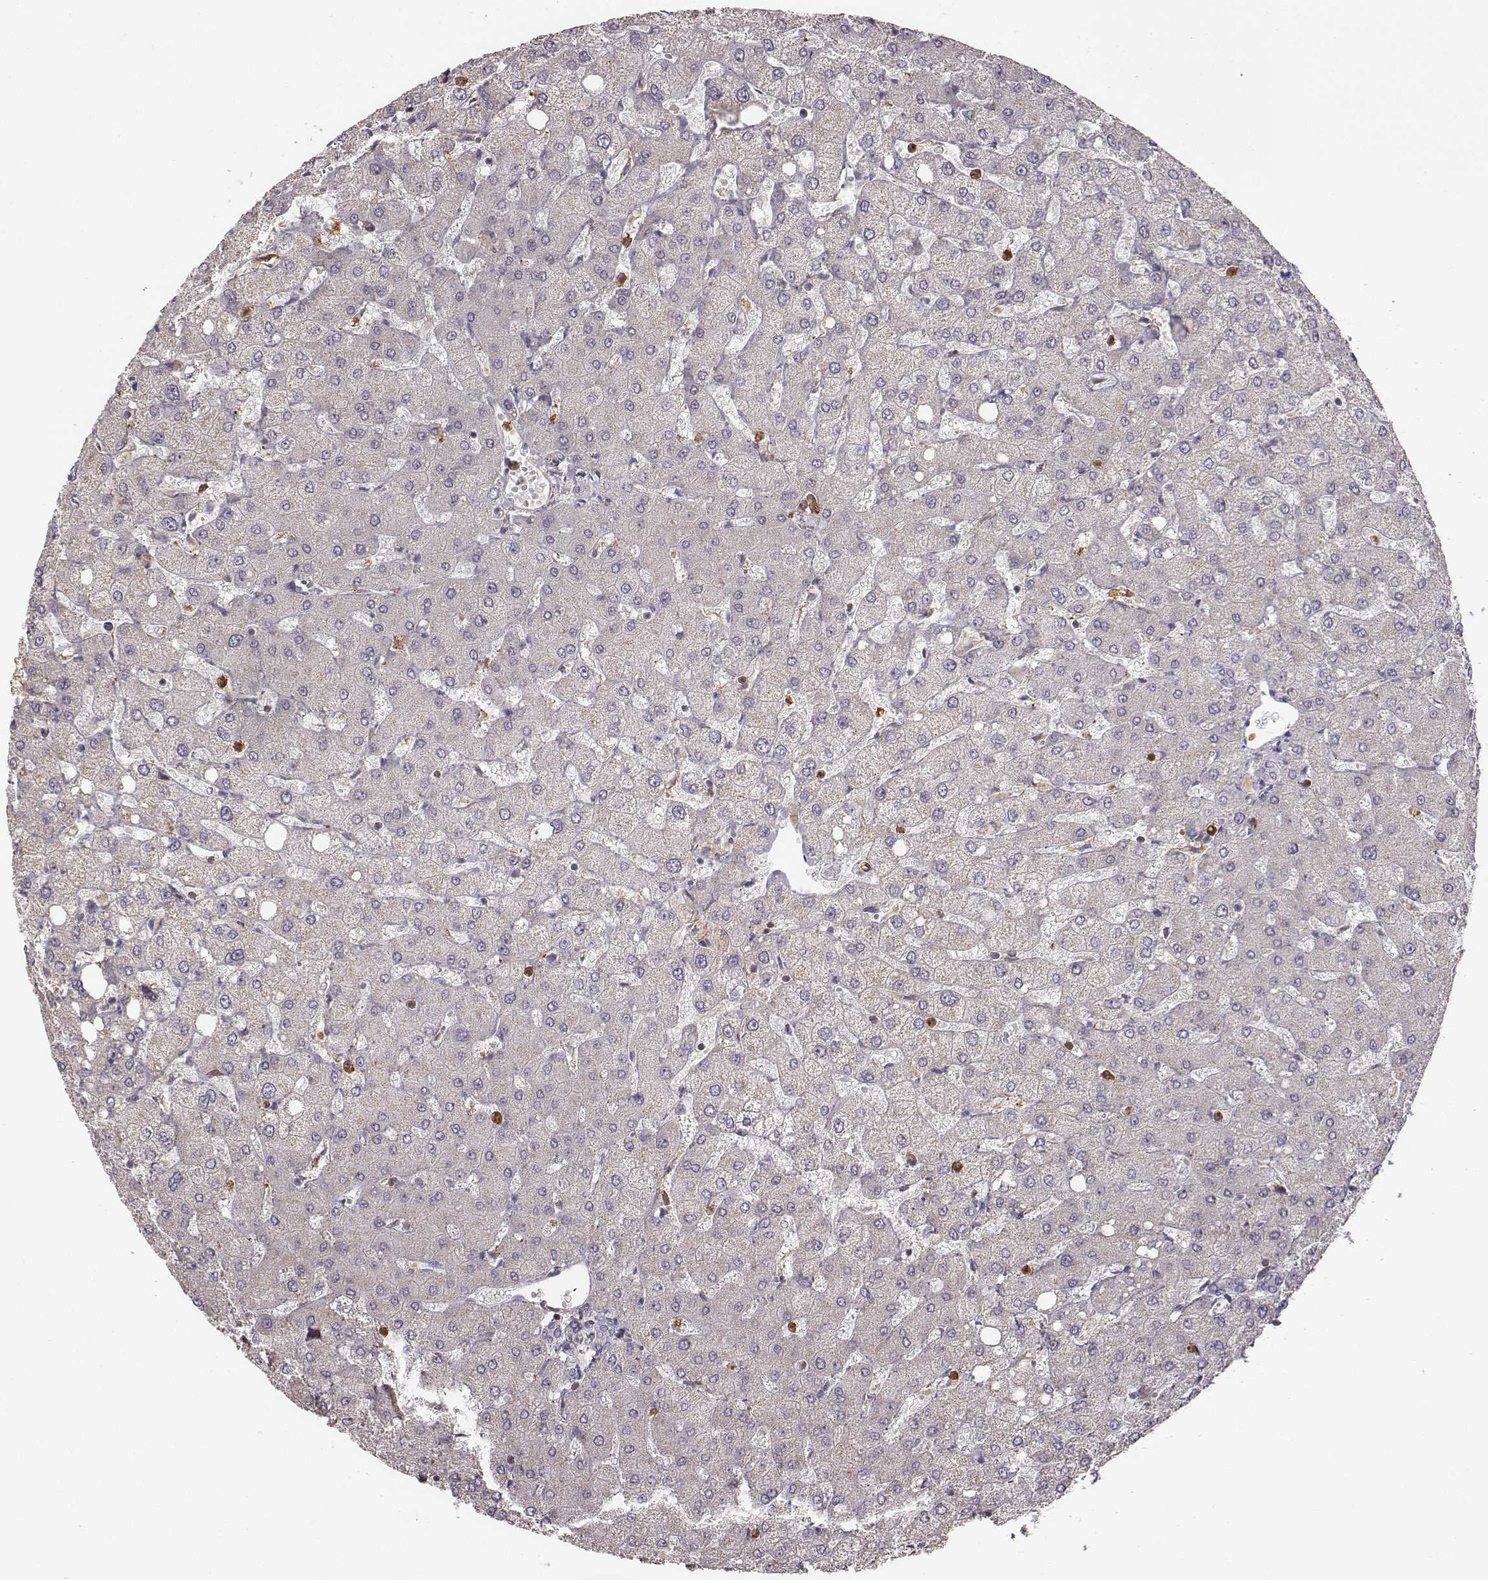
{"staining": {"intensity": "negative", "quantity": "none", "location": "none"}, "tissue": "liver", "cell_type": "Cholangiocytes", "image_type": "normal", "snomed": [{"axis": "morphology", "description": "Normal tissue, NOS"}, {"axis": "topography", "description": "Liver"}], "caption": "A high-resolution photomicrograph shows immunohistochemistry staining of unremarkable liver, which exhibits no significant positivity in cholangiocytes.", "gene": "ZYX", "patient": {"sex": "female", "age": 54}}